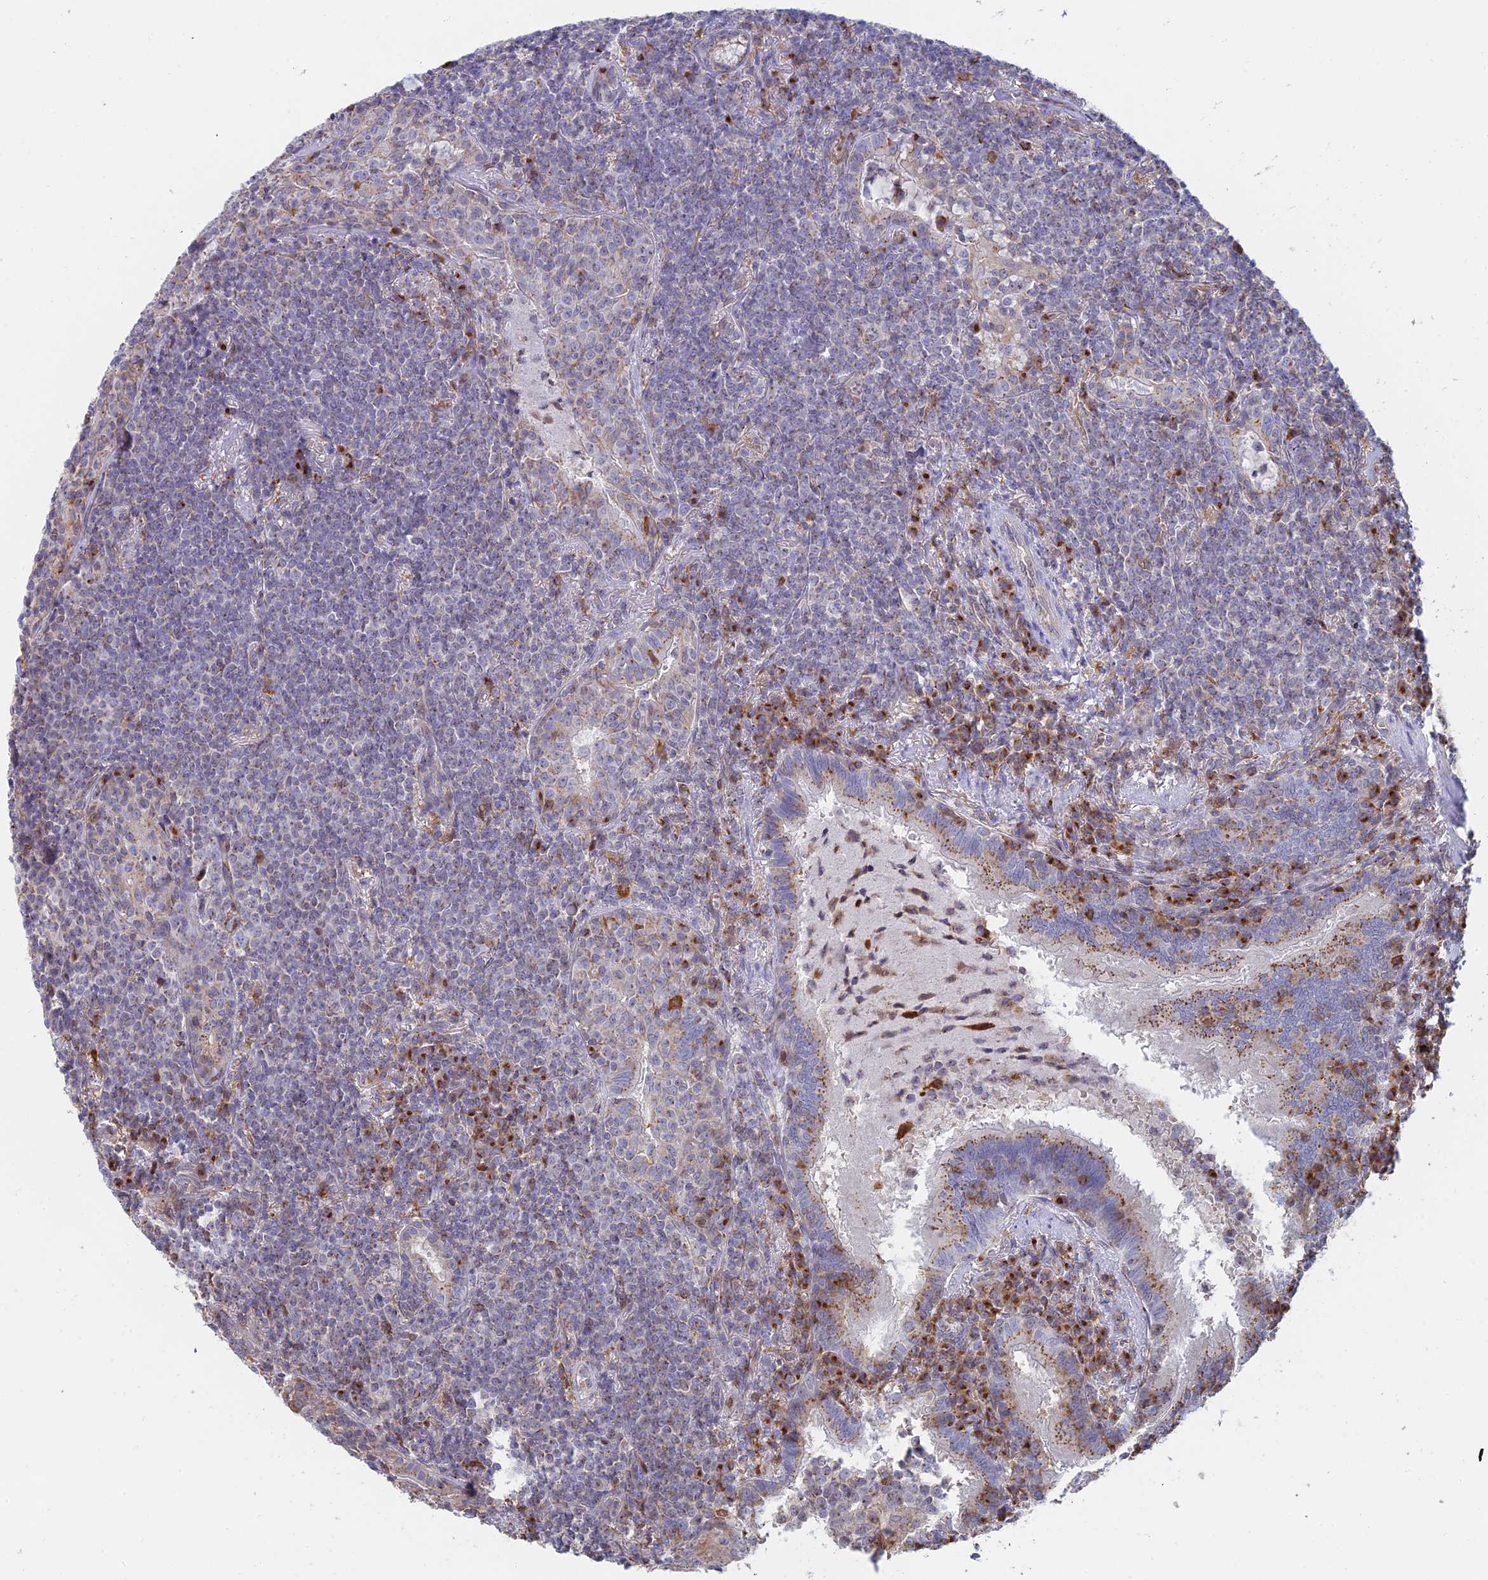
{"staining": {"intensity": "negative", "quantity": "none", "location": "none"}, "tissue": "lymphoma", "cell_type": "Tumor cells", "image_type": "cancer", "snomed": [{"axis": "morphology", "description": "Malignant lymphoma, non-Hodgkin's type, Low grade"}, {"axis": "topography", "description": "Lung"}], "caption": "DAB (3,3'-diaminobenzidine) immunohistochemical staining of malignant lymphoma, non-Hodgkin's type (low-grade) displays no significant positivity in tumor cells. The staining was performed using DAB (3,3'-diaminobenzidine) to visualize the protein expression in brown, while the nuclei were stained in blue with hematoxylin (Magnification: 20x).", "gene": "HS2ST1", "patient": {"sex": "female", "age": 71}}